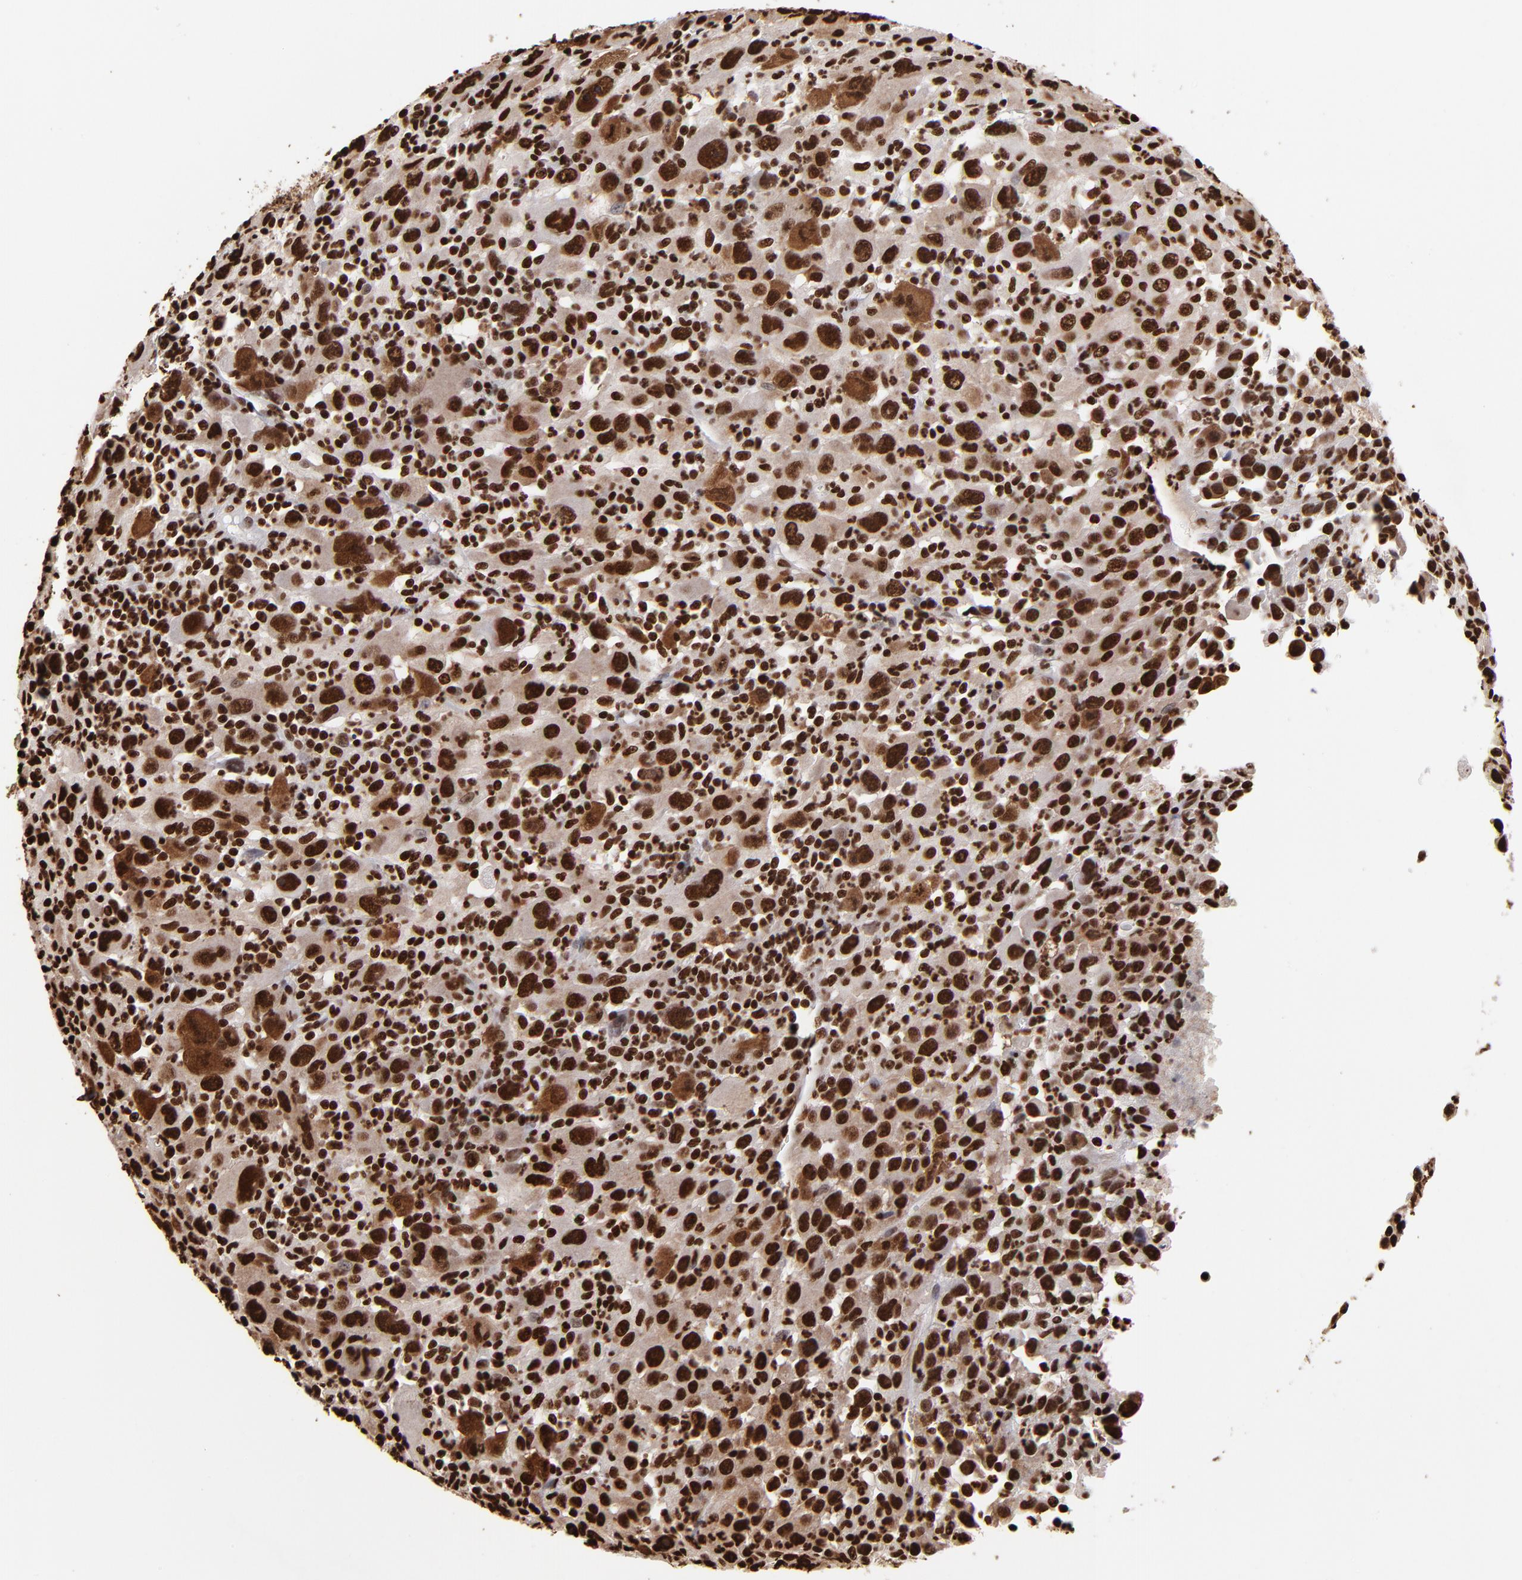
{"staining": {"intensity": "strong", "quantity": ">75%", "location": "cytoplasmic/membranous,nuclear"}, "tissue": "melanoma", "cell_type": "Tumor cells", "image_type": "cancer", "snomed": [{"axis": "morphology", "description": "Malignant melanoma, Metastatic site"}, {"axis": "topography", "description": "Skin"}], "caption": "Immunohistochemistry (IHC) micrograph of neoplastic tissue: melanoma stained using IHC displays high levels of strong protein expression localized specifically in the cytoplasmic/membranous and nuclear of tumor cells, appearing as a cytoplasmic/membranous and nuclear brown color.", "gene": "ZNF544", "patient": {"sex": "female", "age": 56}}